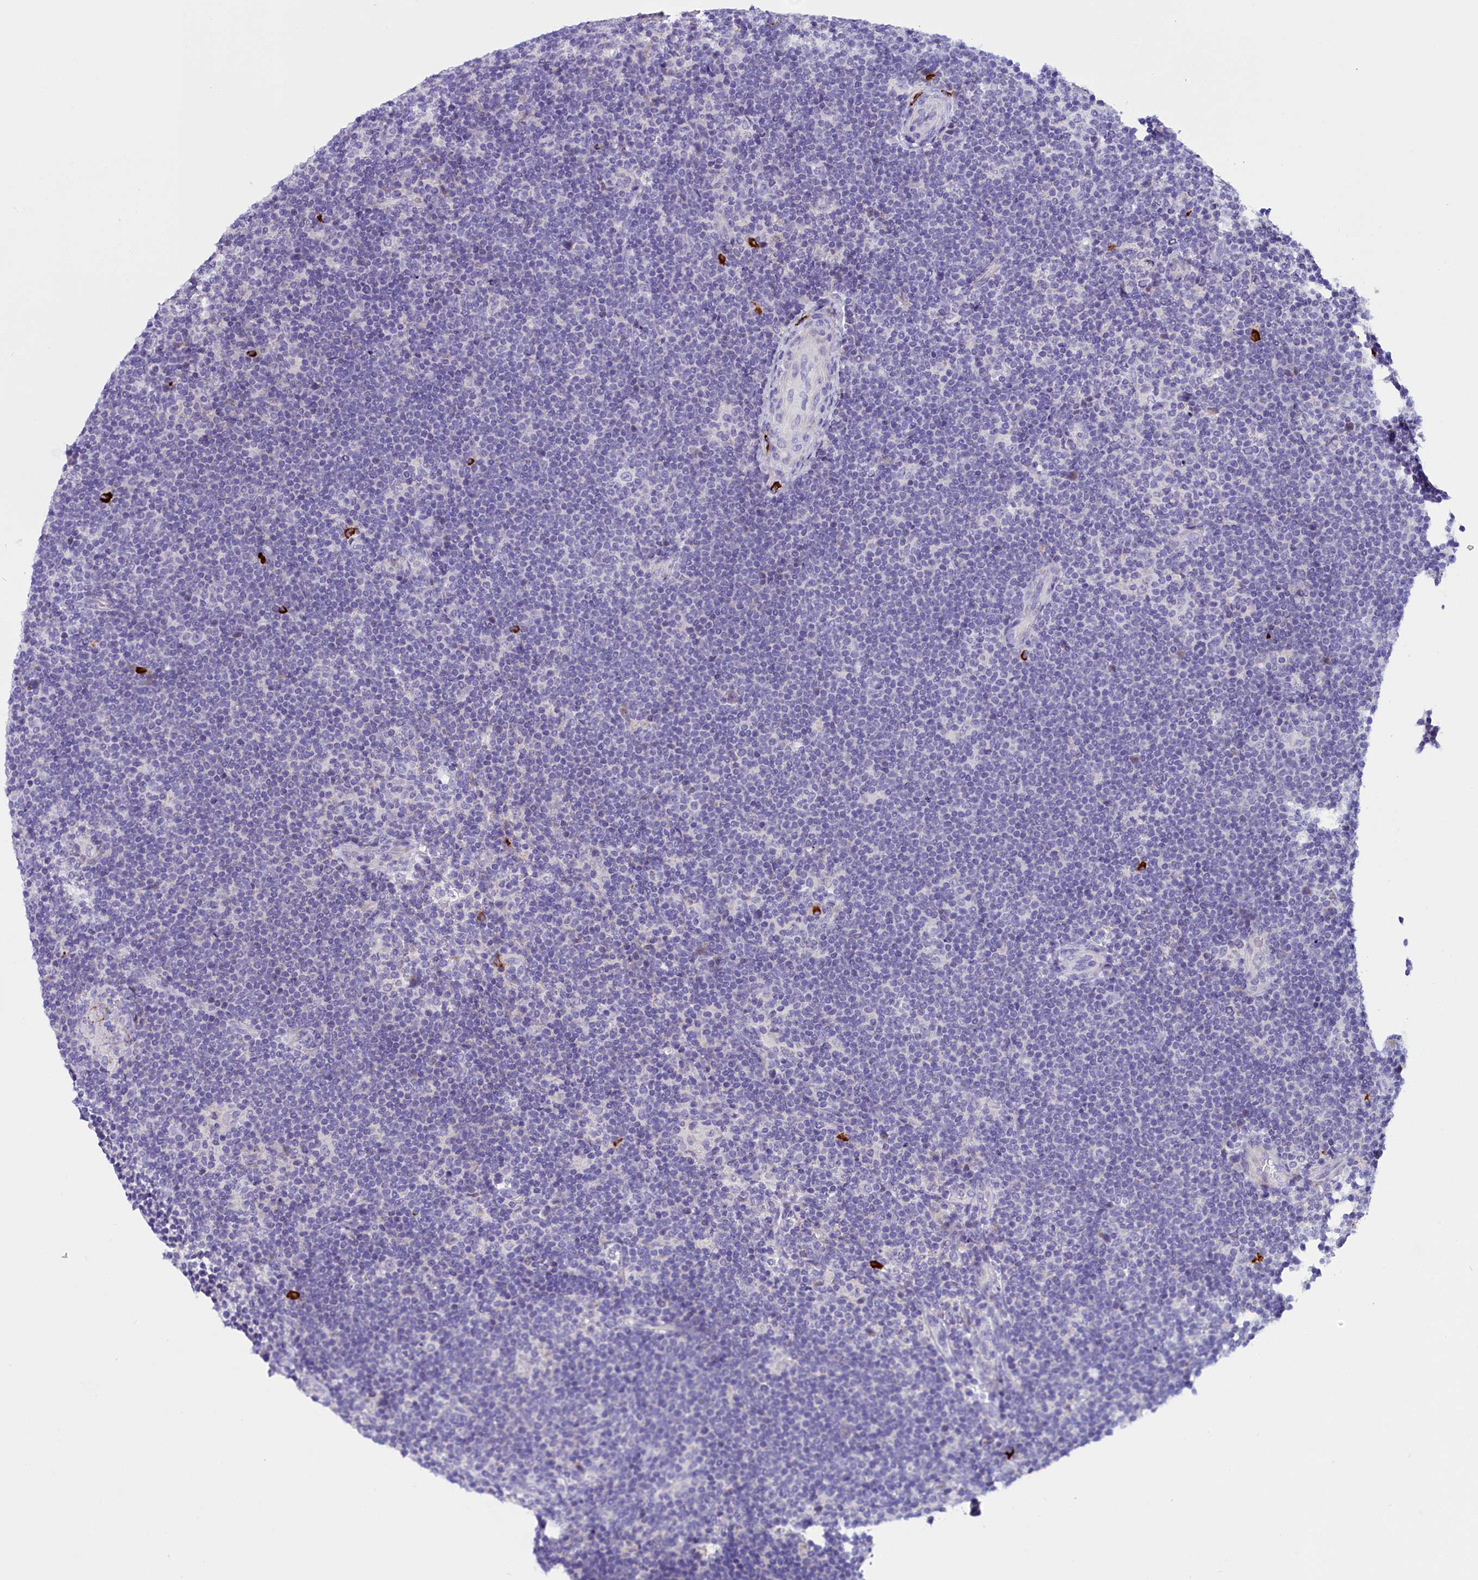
{"staining": {"intensity": "negative", "quantity": "none", "location": "none"}, "tissue": "lymphoma", "cell_type": "Tumor cells", "image_type": "cancer", "snomed": [{"axis": "morphology", "description": "Hodgkin's disease, NOS"}, {"axis": "topography", "description": "Lymph node"}], "caption": "A histopathology image of human lymphoma is negative for staining in tumor cells. (DAB (3,3'-diaminobenzidine) immunohistochemistry visualized using brightfield microscopy, high magnification).", "gene": "RTTN", "patient": {"sex": "female", "age": 57}}